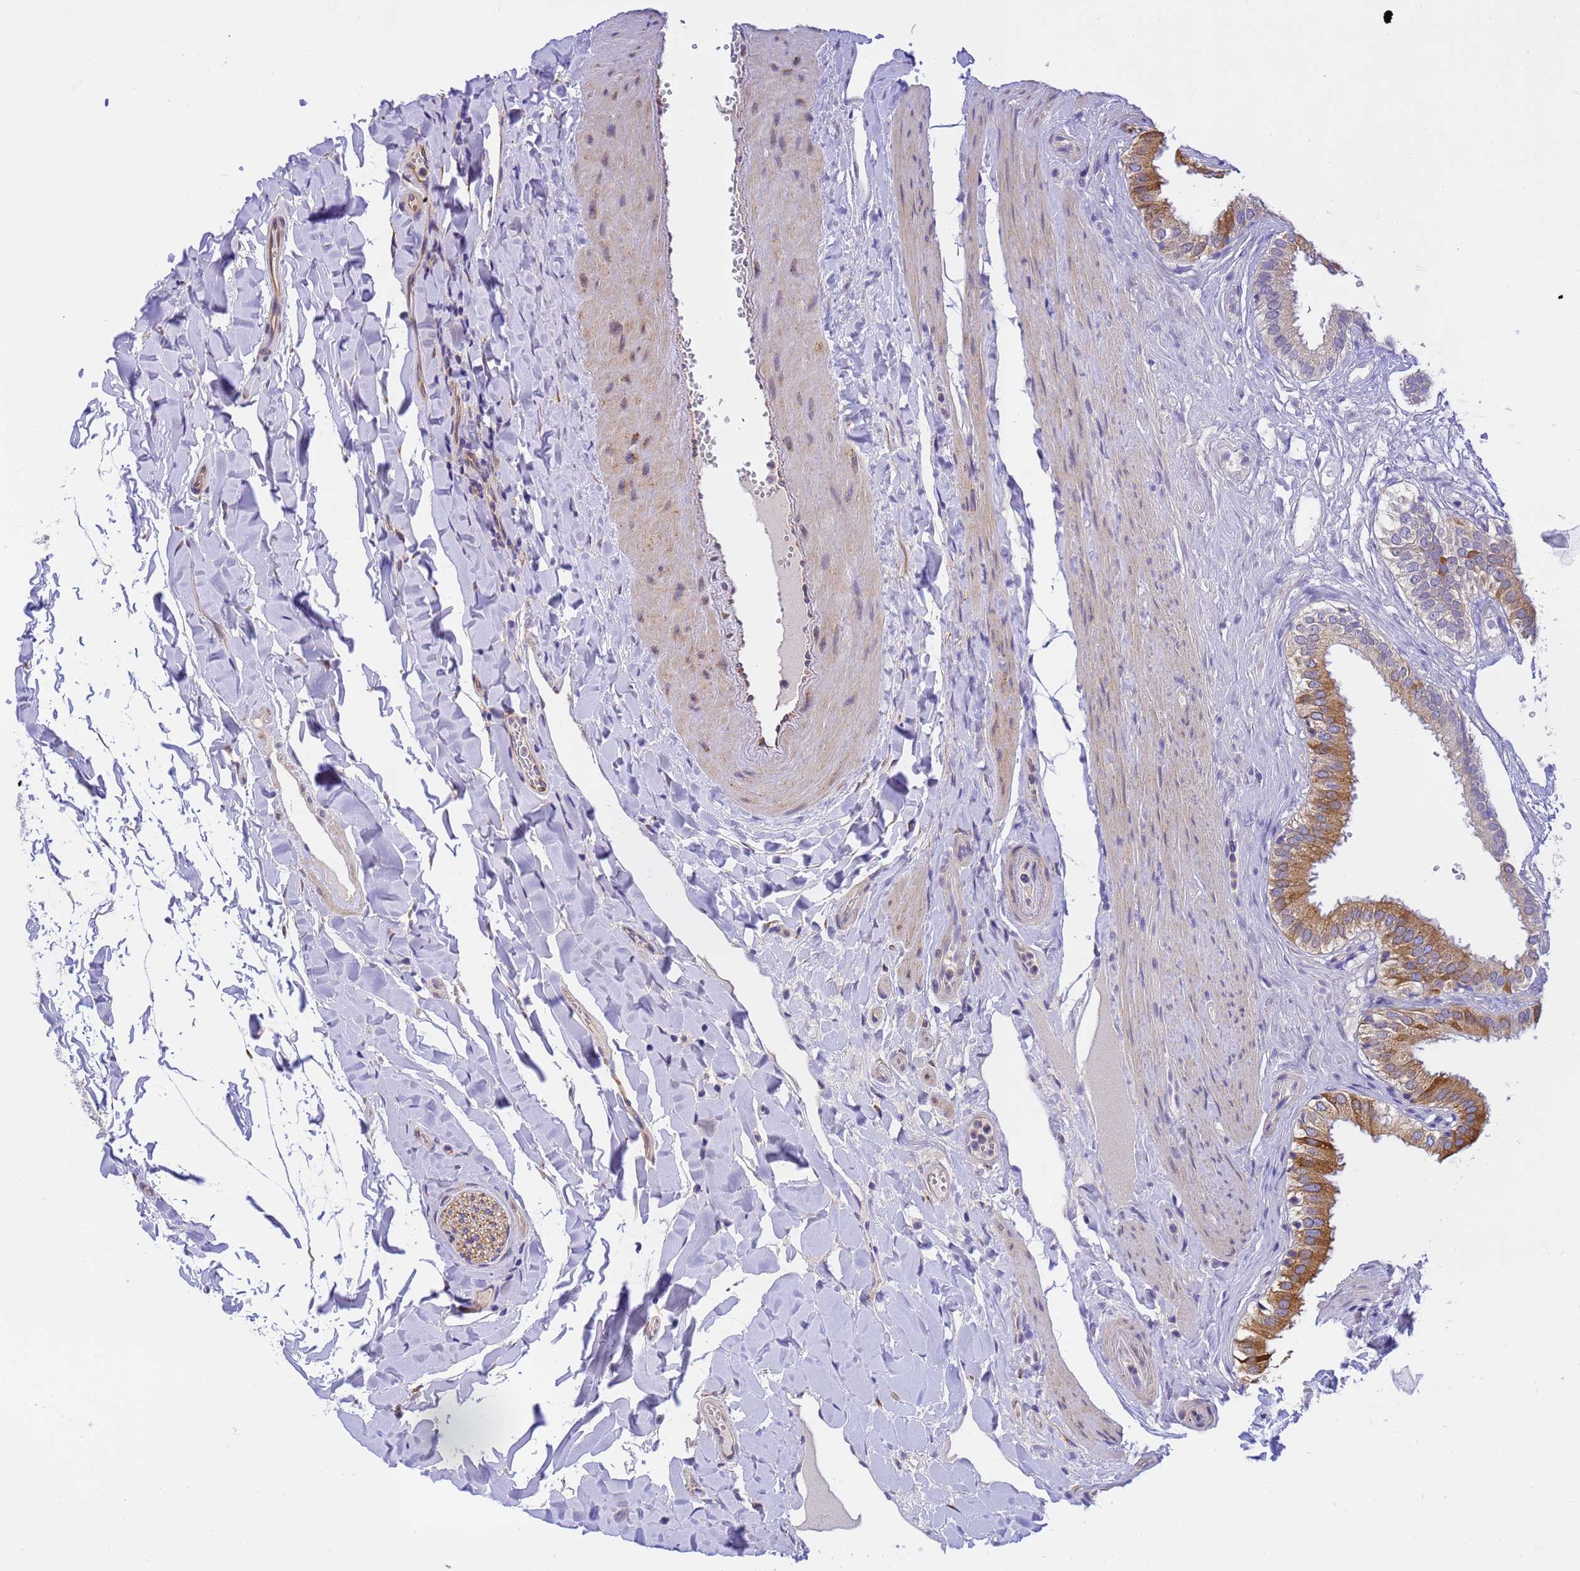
{"staining": {"intensity": "strong", "quantity": ">75%", "location": "cytoplasmic/membranous"}, "tissue": "gallbladder", "cell_type": "Glandular cells", "image_type": "normal", "snomed": [{"axis": "morphology", "description": "Normal tissue, NOS"}, {"axis": "topography", "description": "Gallbladder"}], "caption": "A micrograph showing strong cytoplasmic/membranous positivity in about >75% of glandular cells in unremarkable gallbladder, as visualized by brown immunohistochemical staining.", "gene": "RHBDD3", "patient": {"sex": "female", "age": 61}}